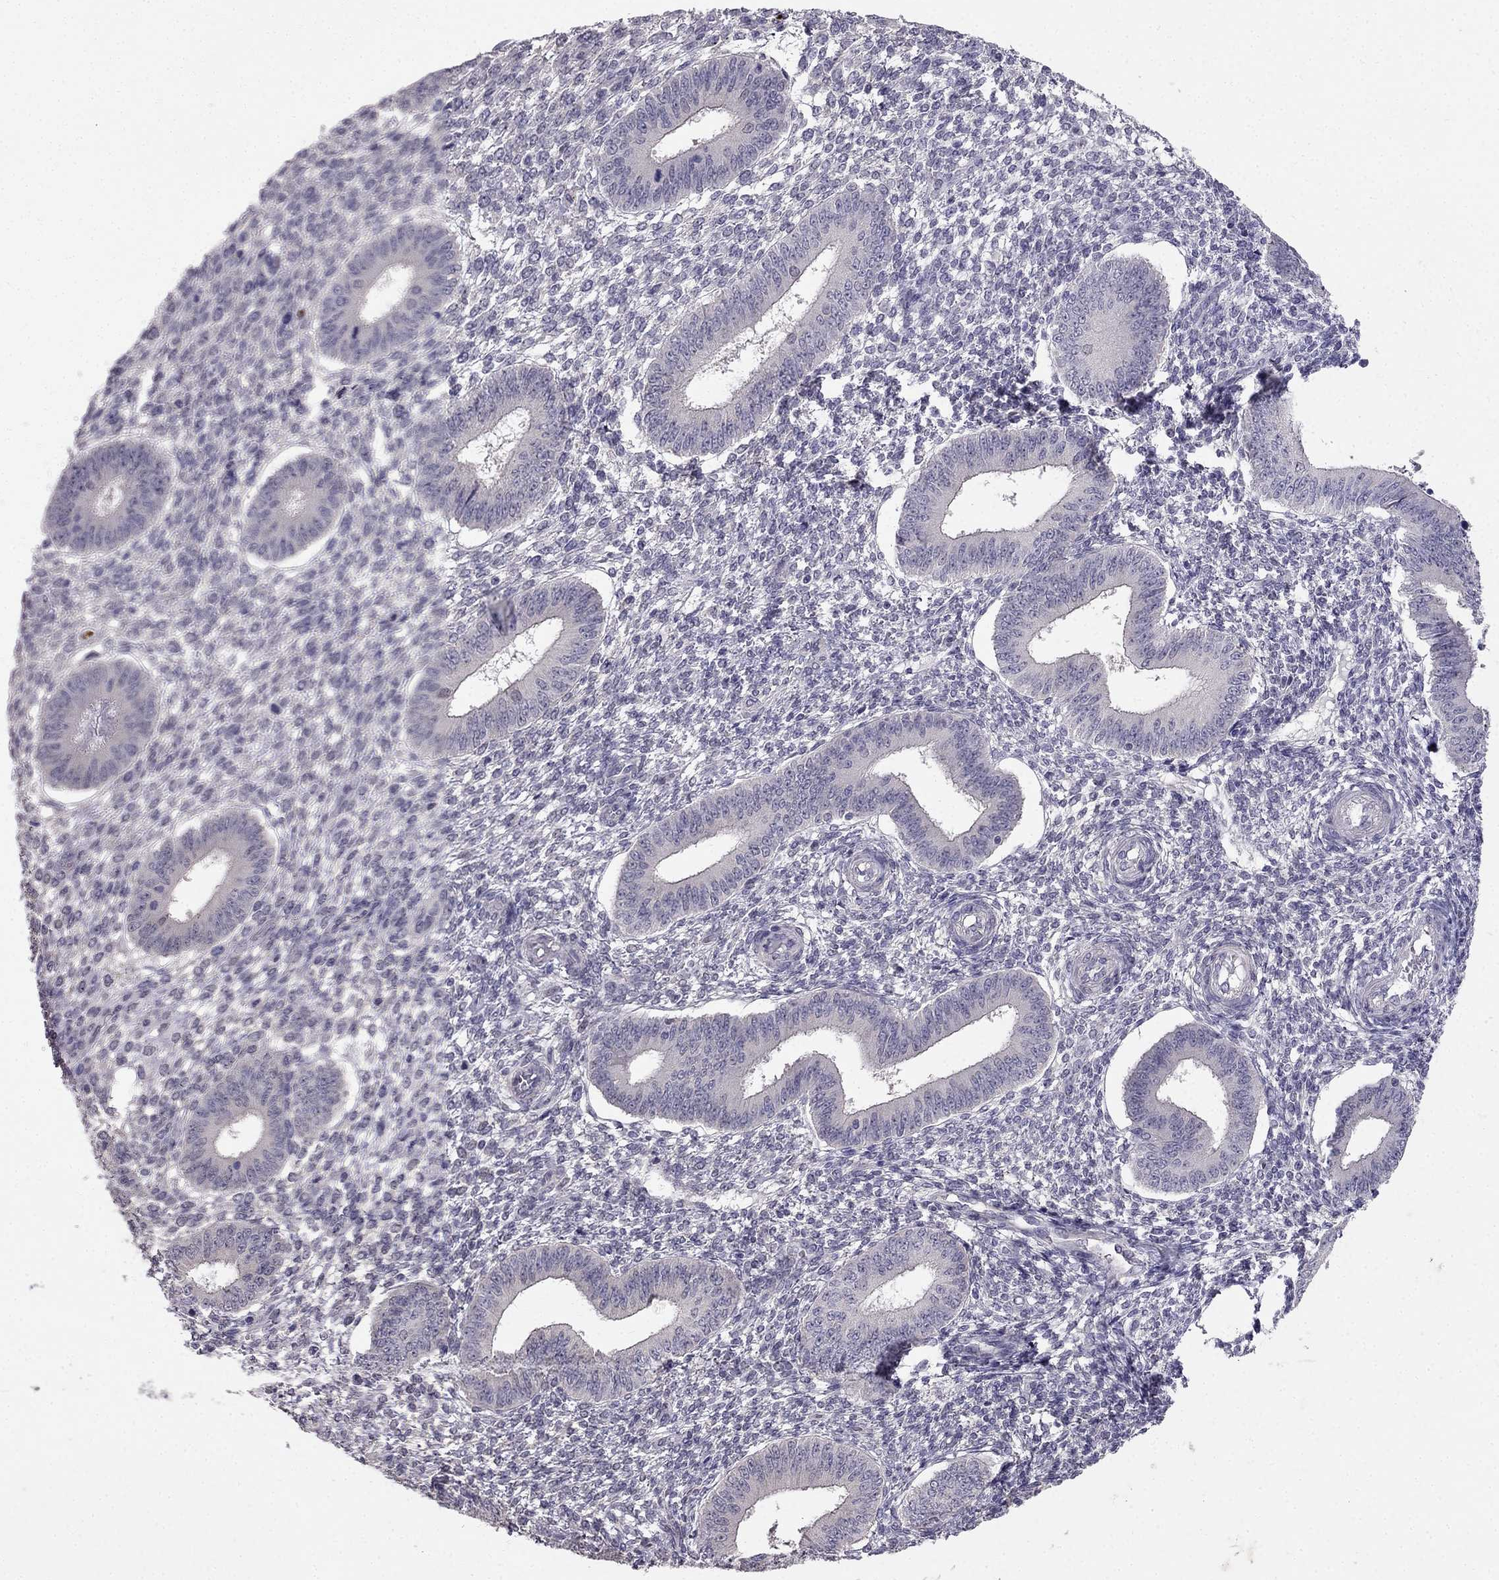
{"staining": {"intensity": "negative", "quantity": "none", "location": "none"}, "tissue": "endometrium", "cell_type": "Cells in endometrial stroma", "image_type": "normal", "snomed": [{"axis": "morphology", "description": "Normal tissue, NOS"}, {"axis": "topography", "description": "Endometrium"}], "caption": "IHC micrograph of unremarkable endometrium stained for a protein (brown), which displays no expression in cells in endometrial stroma. Brightfield microscopy of immunohistochemistry (IHC) stained with DAB (brown) and hematoxylin (blue), captured at high magnification.", "gene": "HSFX1", "patient": {"sex": "female", "age": 42}}